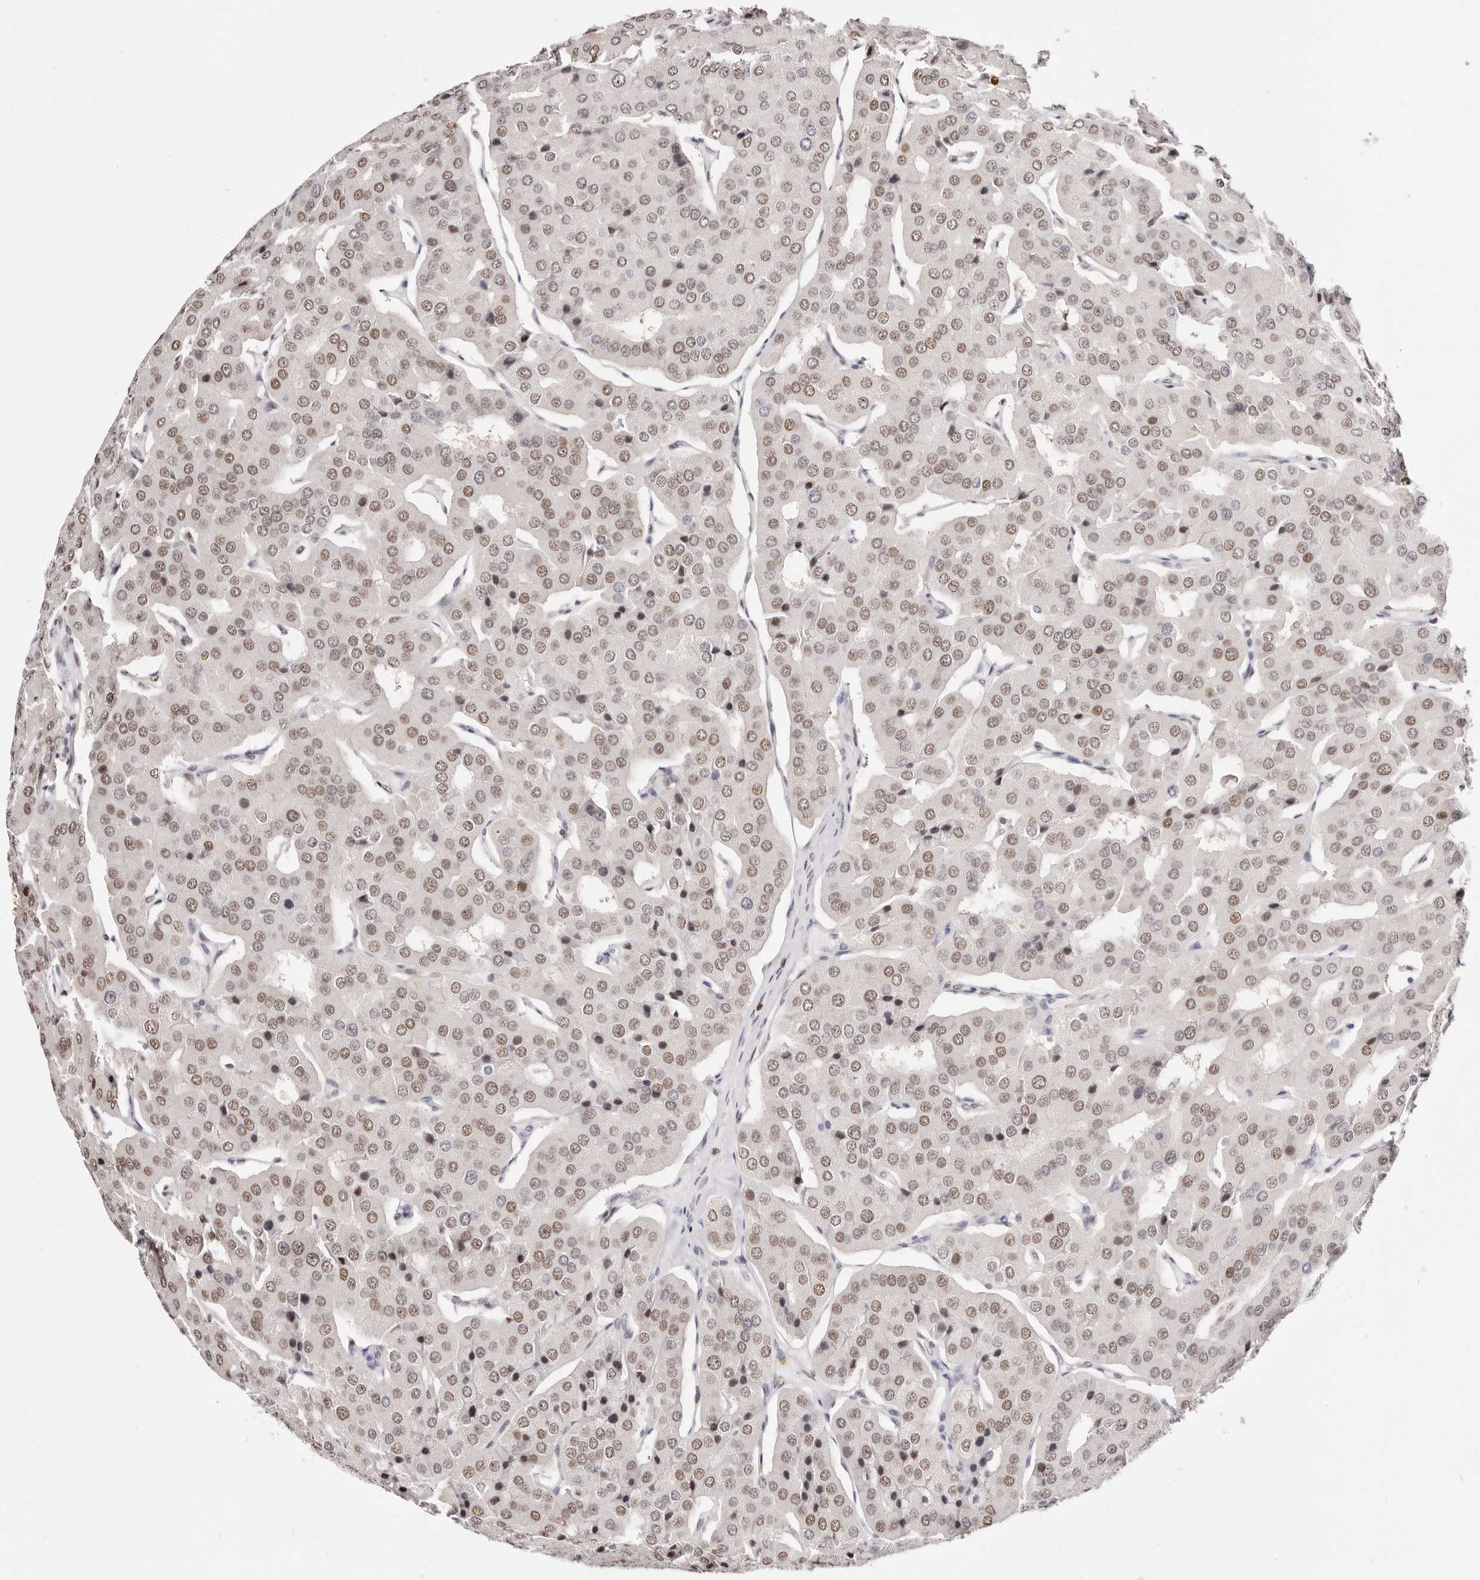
{"staining": {"intensity": "weak", "quantity": ">75%", "location": "nuclear"}, "tissue": "parathyroid gland", "cell_type": "Glandular cells", "image_type": "normal", "snomed": [{"axis": "morphology", "description": "Normal tissue, NOS"}, {"axis": "morphology", "description": "Adenoma, NOS"}, {"axis": "topography", "description": "Parathyroid gland"}], "caption": "Brown immunohistochemical staining in unremarkable parathyroid gland demonstrates weak nuclear staining in approximately >75% of glandular cells.", "gene": "TKT", "patient": {"sex": "female", "age": 86}}